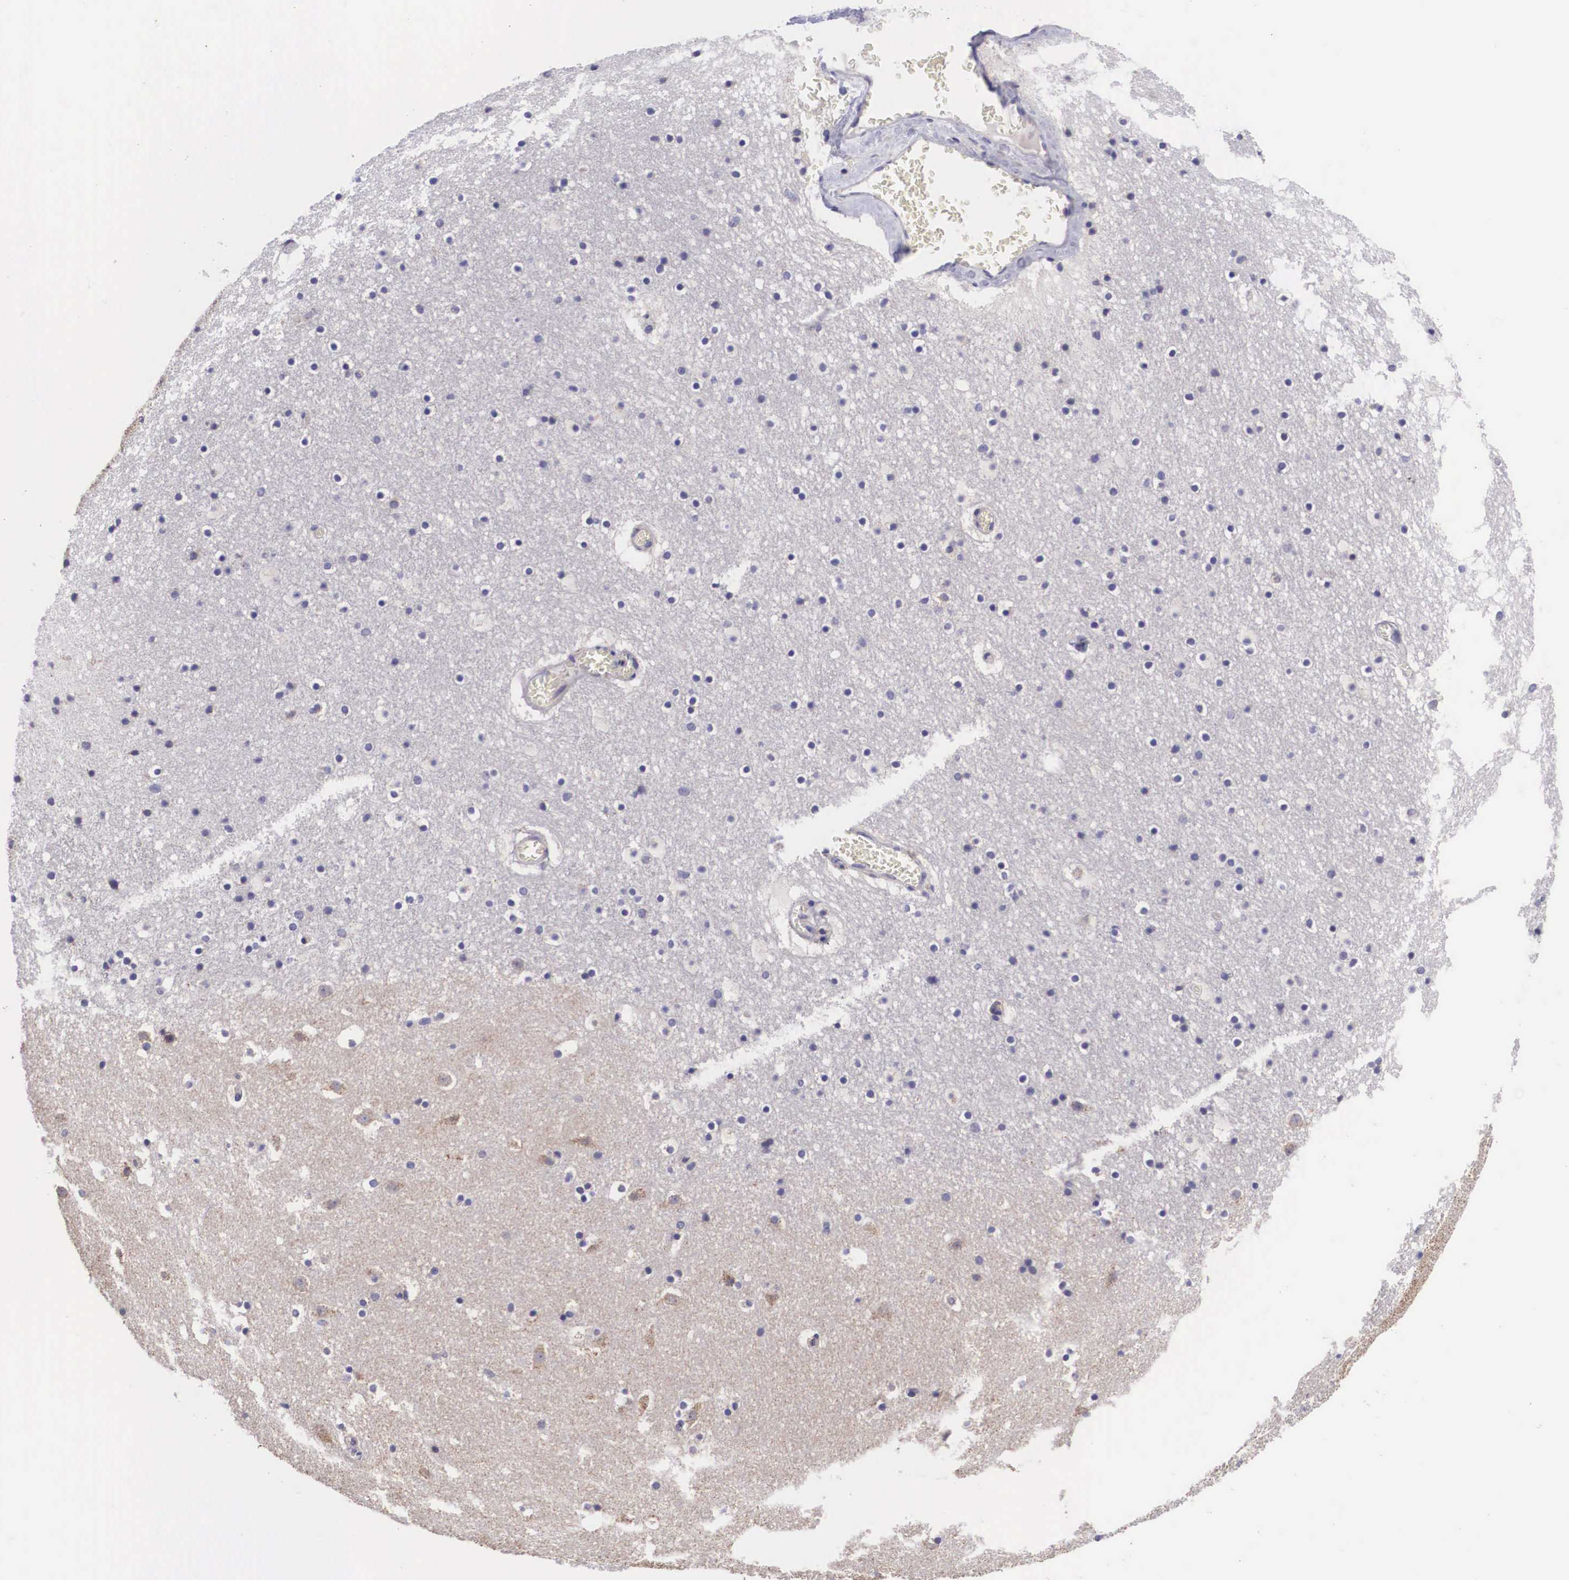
{"staining": {"intensity": "negative", "quantity": "none", "location": "none"}, "tissue": "caudate", "cell_type": "Glial cells", "image_type": "normal", "snomed": [{"axis": "morphology", "description": "Normal tissue, NOS"}, {"axis": "topography", "description": "Lateral ventricle wall"}], "caption": "IHC histopathology image of benign human caudate stained for a protein (brown), which demonstrates no positivity in glial cells. (DAB (3,3'-diaminobenzidine) immunohistochemistry (IHC) with hematoxylin counter stain).", "gene": "ARG2", "patient": {"sex": "male", "age": 45}}